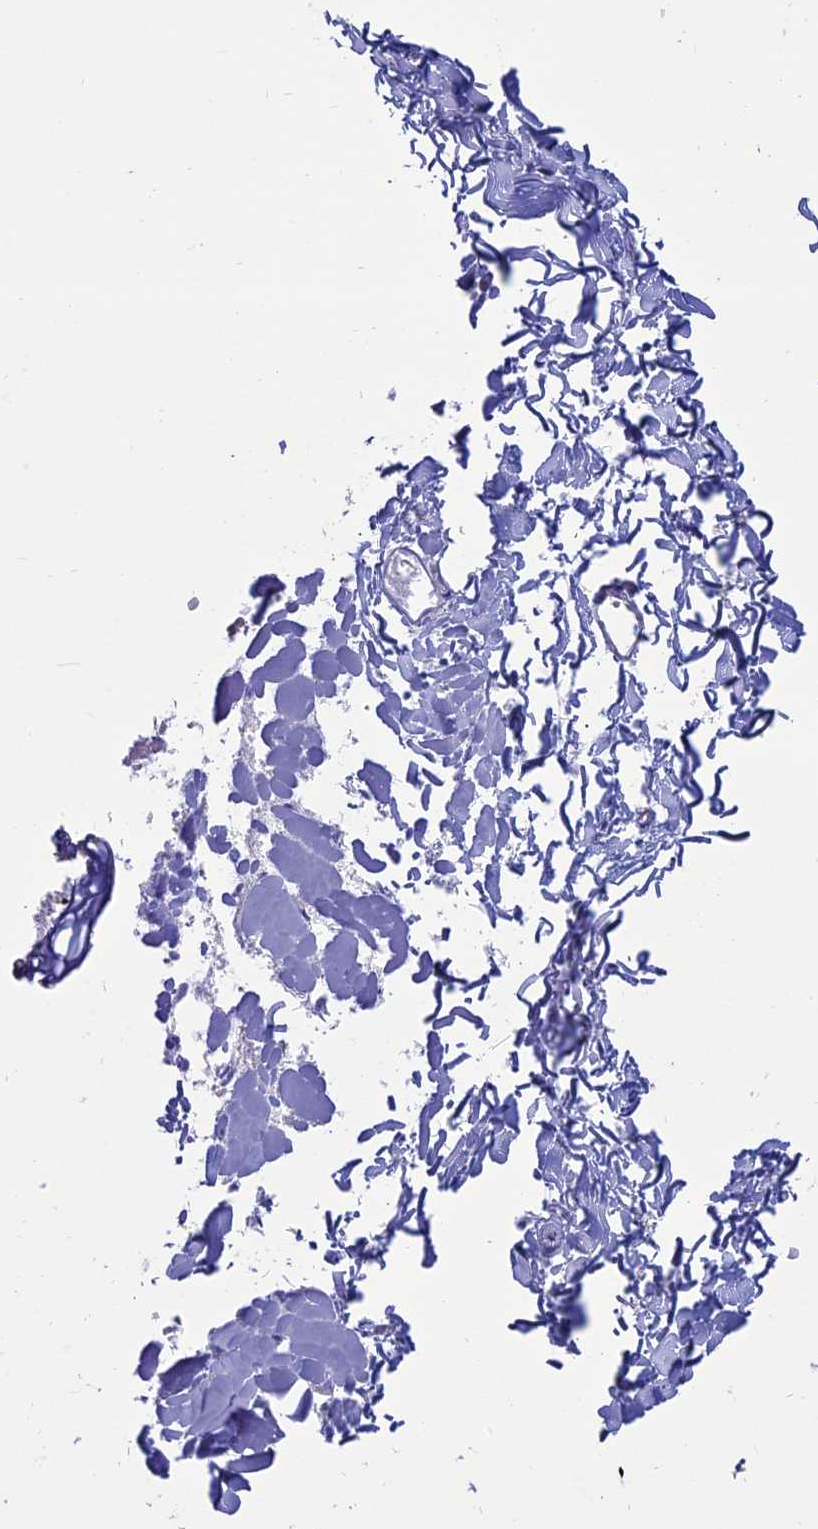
{"staining": {"intensity": "negative", "quantity": "none", "location": "none"}, "tissue": "adipose tissue", "cell_type": "Adipocytes", "image_type": "normal", "snomed": [{"axis": "morphology", "description": "Normal tissue, NOS"}, {"axis": "morphology", "description": "Adenocarcinoma, NOS"}, {"axis": "topography", "description": "Smooth muscle"}, {"axis": "topography", "description": "Colon"}], "caption": "An immunohistochemistry photomicrograph of normal adipose tissue is shown. There is no staining in adipocytes of adipose tissue. (Brightfield microscopy of DAB IHC at high magnification).", "gene": "OR2AE1", "patient": {"sex": "male", "age": 14}}